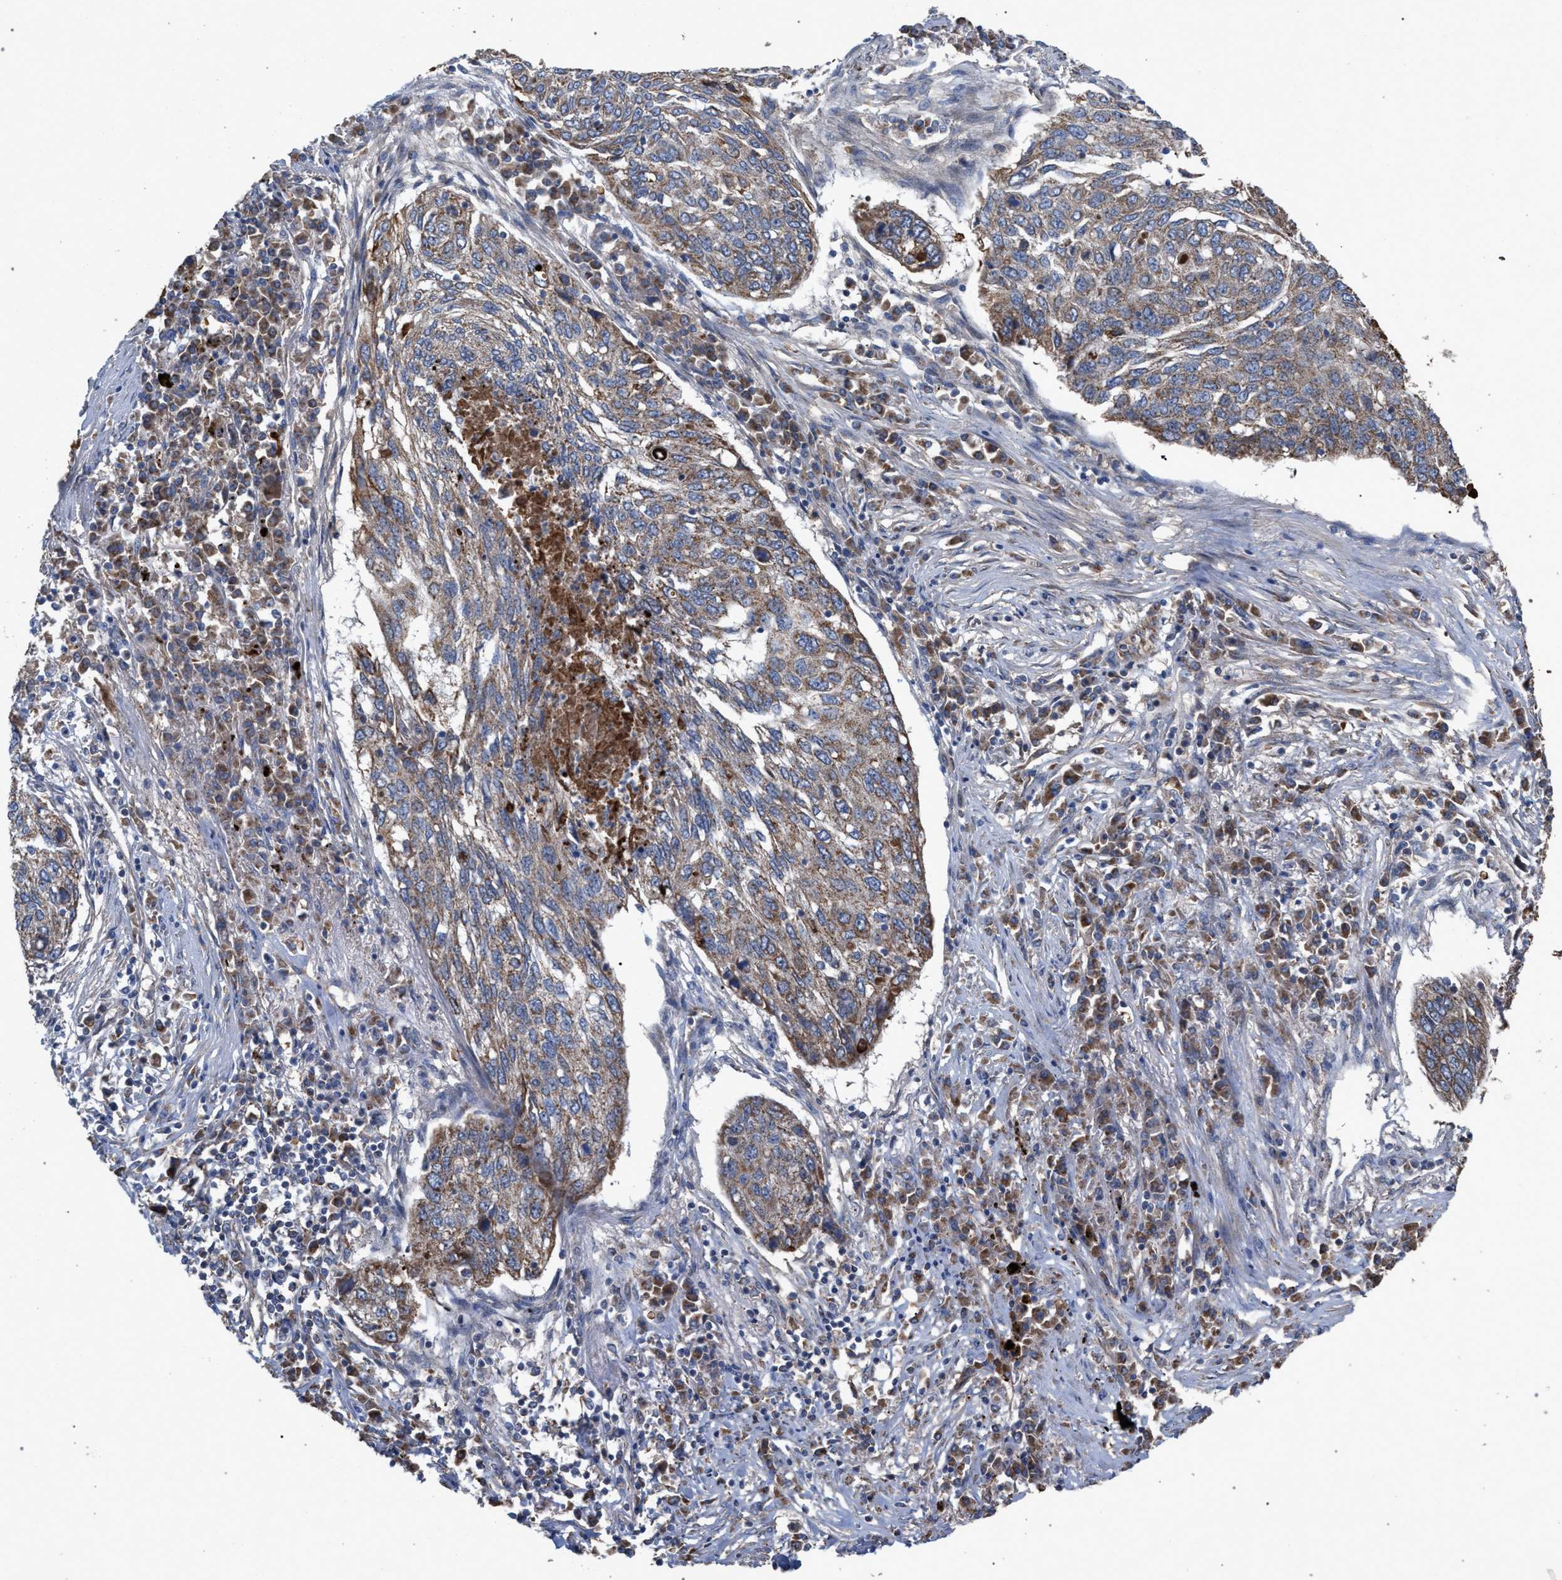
{"staining": {"intensity": "weak", "quantity": ">75%", "location": "cytoplasmic/membranous"}, "tissue": "lung cancer", "cell_type": "Tumor cells", "image_type": "cancer", "snomed": [{"axis": "morphology", "description": "Squamous cell carcinoma, NOS"}, {"axis": "topography", "description": "Lung"}], "caption": "Protein expression analysis of squamous cell carcinoma (lung) demonstrates weak cytoplasmic/membranous positivity in approximately >75% of tumor cells.", "gene": "BCL2L12", "patient": {"sex": "female", "age": 63}}